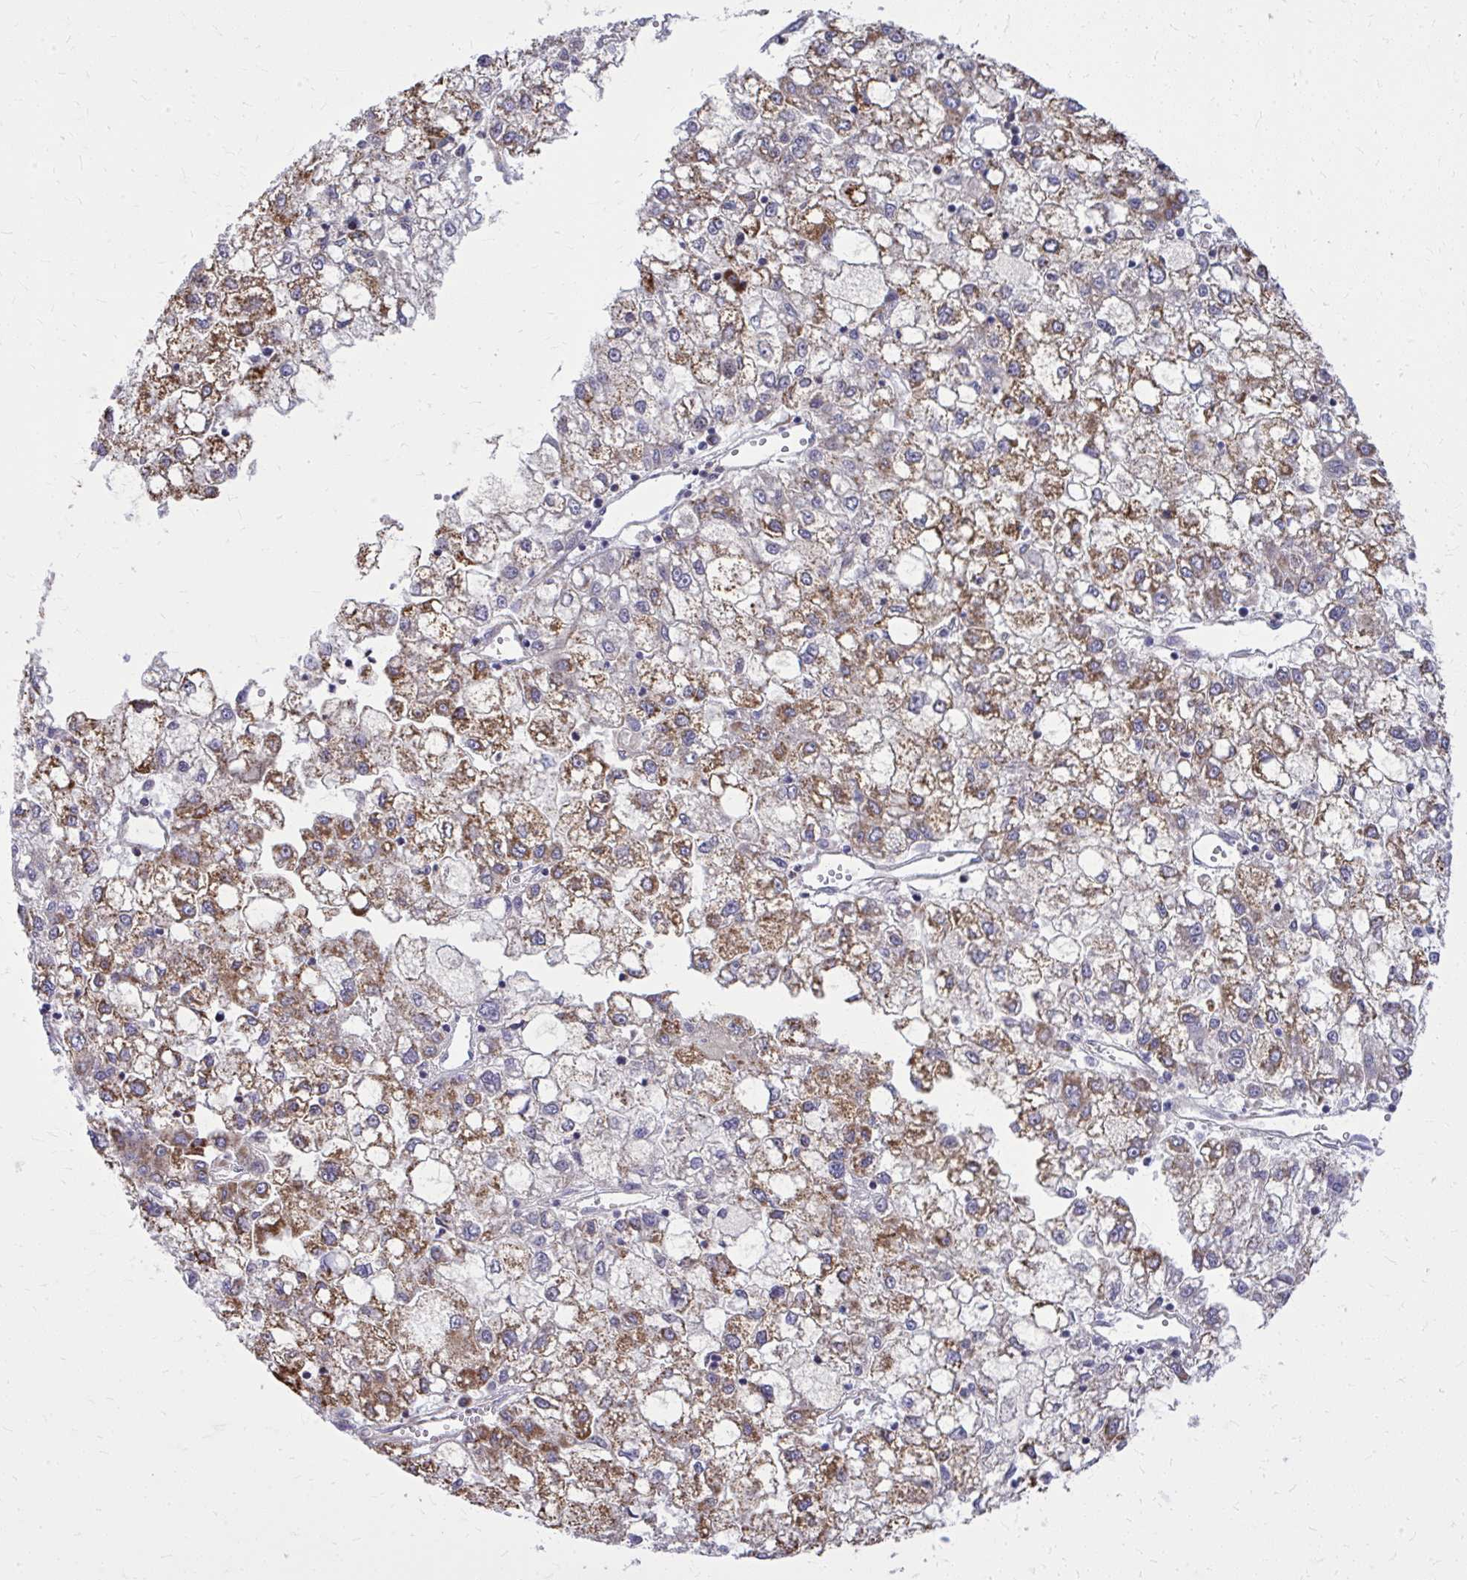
{"staining": {"intensity": "strong", "quantity": ">75%", "location": "cytoplasmic/membranous"}, "tissue": "liver cancer", "cell_type": "Tumor cells", "image_type": "cancer", "snomed": [{"axis": "morphology", "description": "Carcinoma, Hepatocellular, NOS"}, {"axis": "topography", "description": "Liver"}], "caption": "A high-resolution histopathology image shows immunohistochemistry (IHC) staining of liver hepatocellular carcinoma, which reveals strong cytoplasmic/membranous expression in about >75% of tumor cells.", "gene": "ZNF362", "patient": {"sex": "male", "age": 40}}